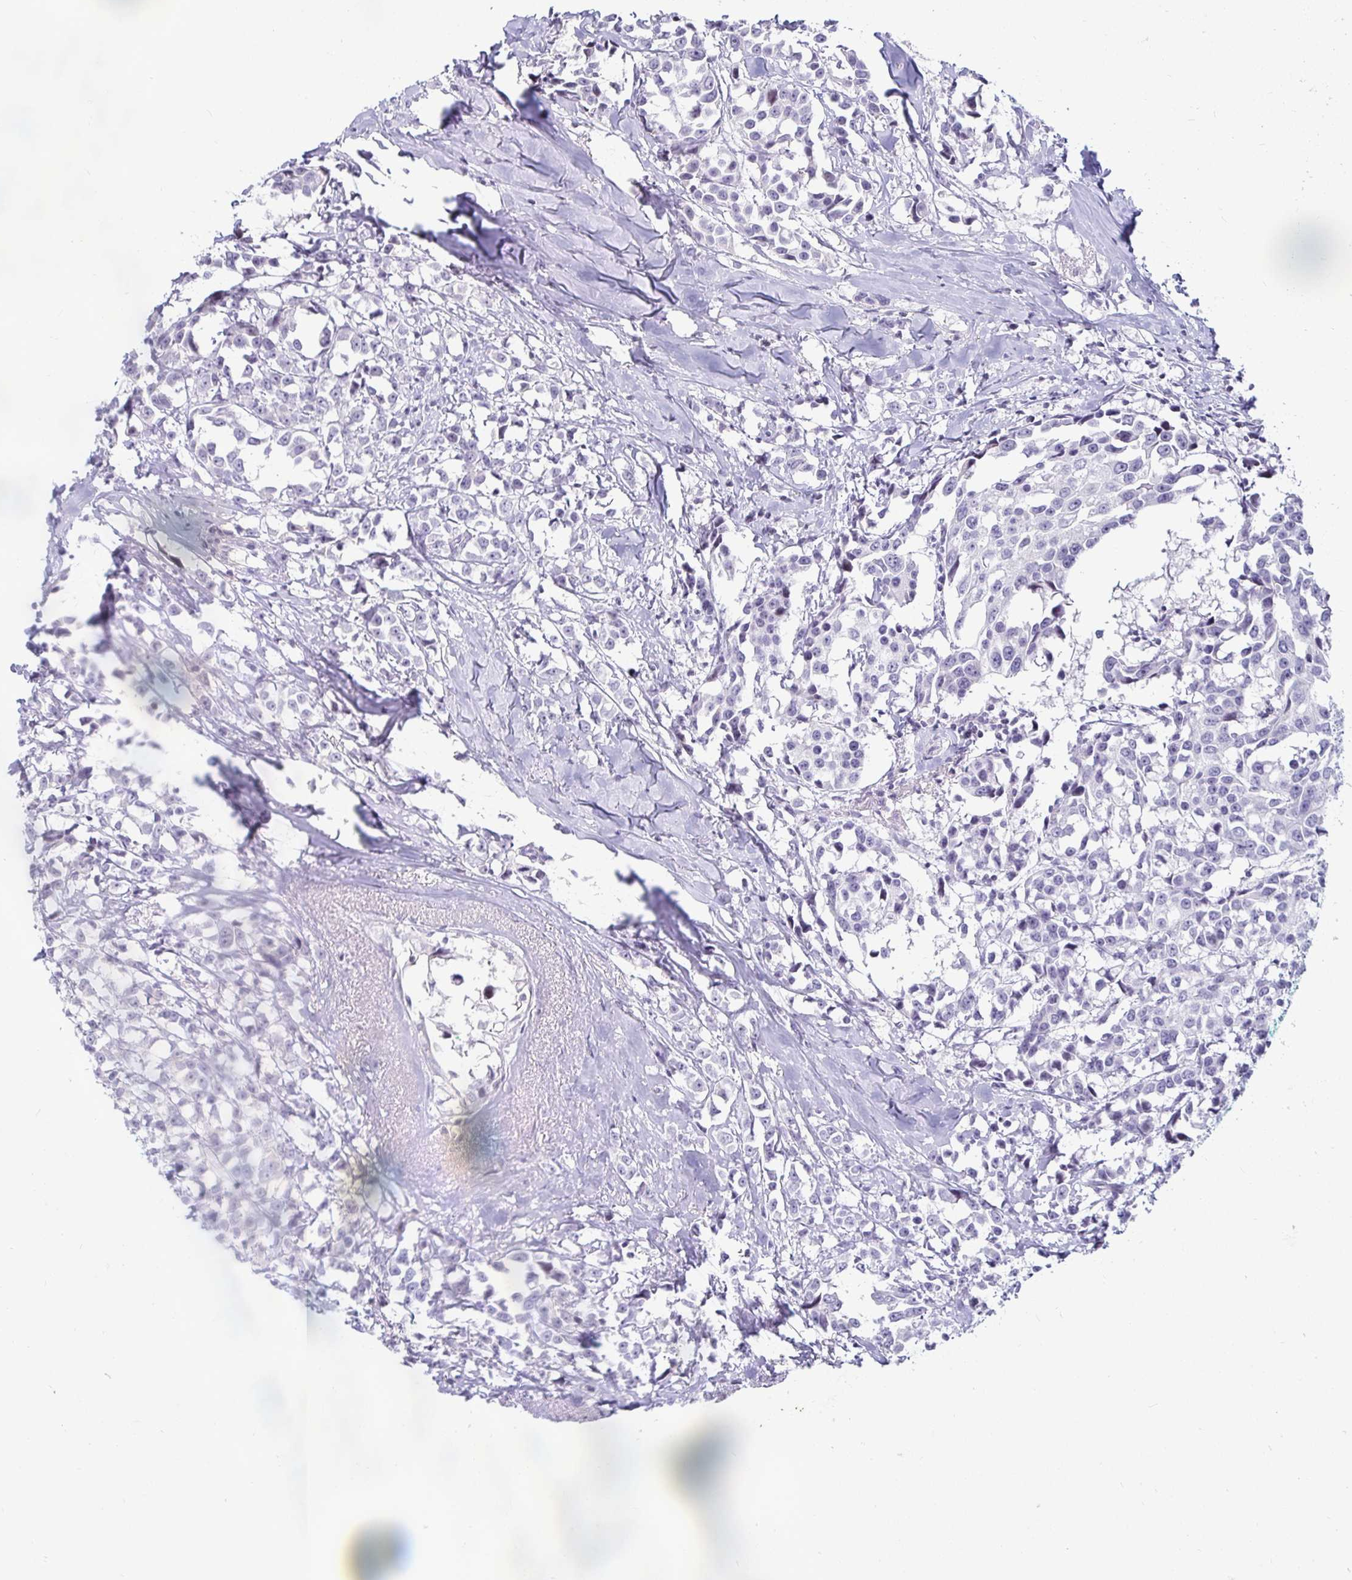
{"staining": {"intensity": "negative", "quantity": "none", "location": "none"}, "tissue": "breast cancer", "cell_type": "Tumor cells", "image_type": "cancer", "snomed": [{"axis": "morphology", "description": "Duct carcinoma"}, {"axis": "topography", "description": "Breast"}], "caption": "A micrograph of intraductal carcinoma (breast) stained for a protein demonstrates no brown staining in tumor cells.", "gene": "CR2", "patient": {"sex": "female", "age": 80}}